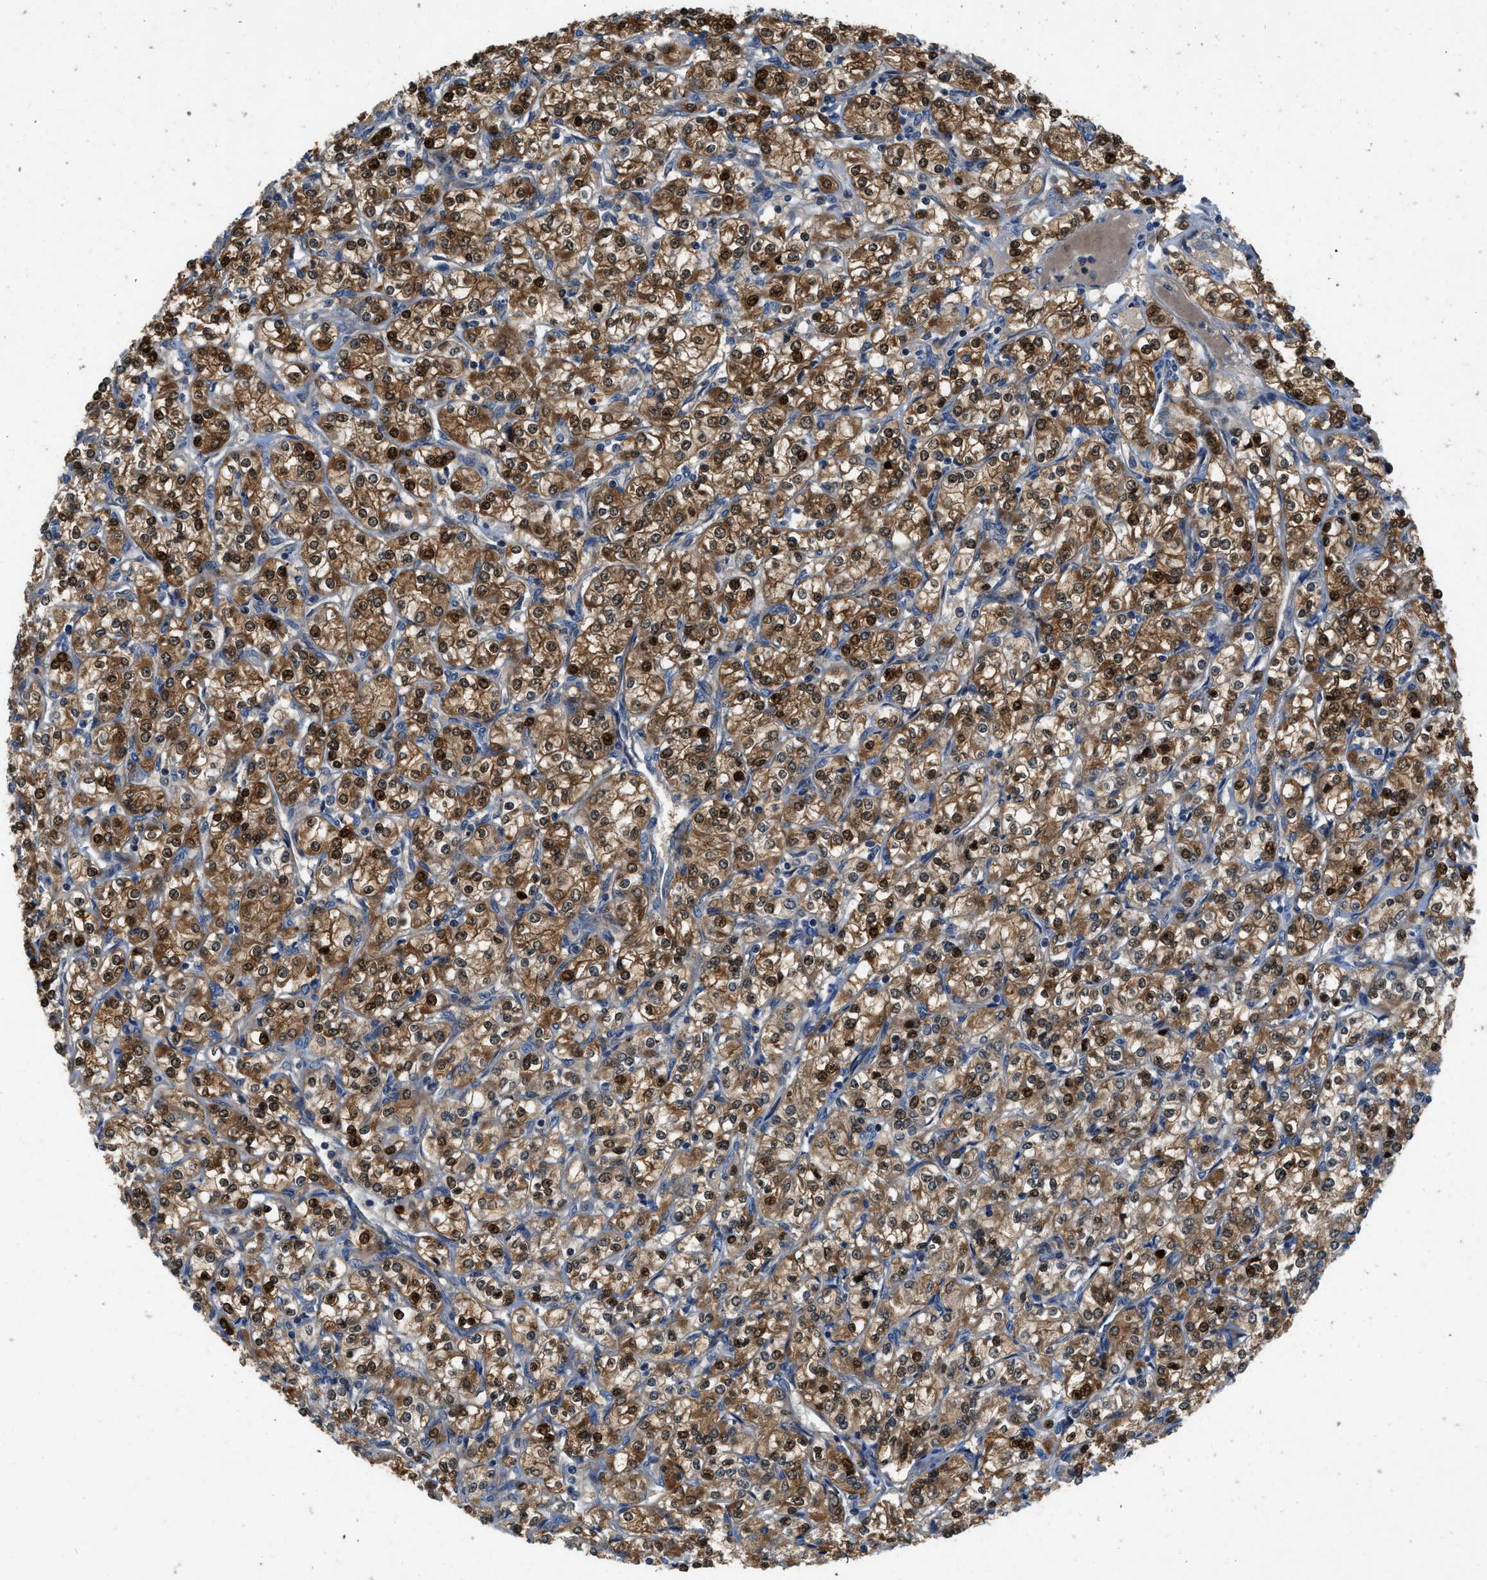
{"staining": {"intensity": "moderate", "quantity": ">75%", "location": "cytoplasmic/membranous,nuclear"}, "tissue": "renal cancer", "cell_type": "Tumor cells", "image_type": "cancer", "snomed": [{"axis": "morphology", "description": "Adenocarcinoma, NOS"}, {"axis": "topography", "description": "Kidney"}], "caption": "Human renal cancer stained with a brown dye demonstrates moderate cytoplasmic/membranous and nuclear positive positivity in approximately >75% of tumor cells.", "gene": "GPR31", "patient": {"sex": "male", "age": 77}}